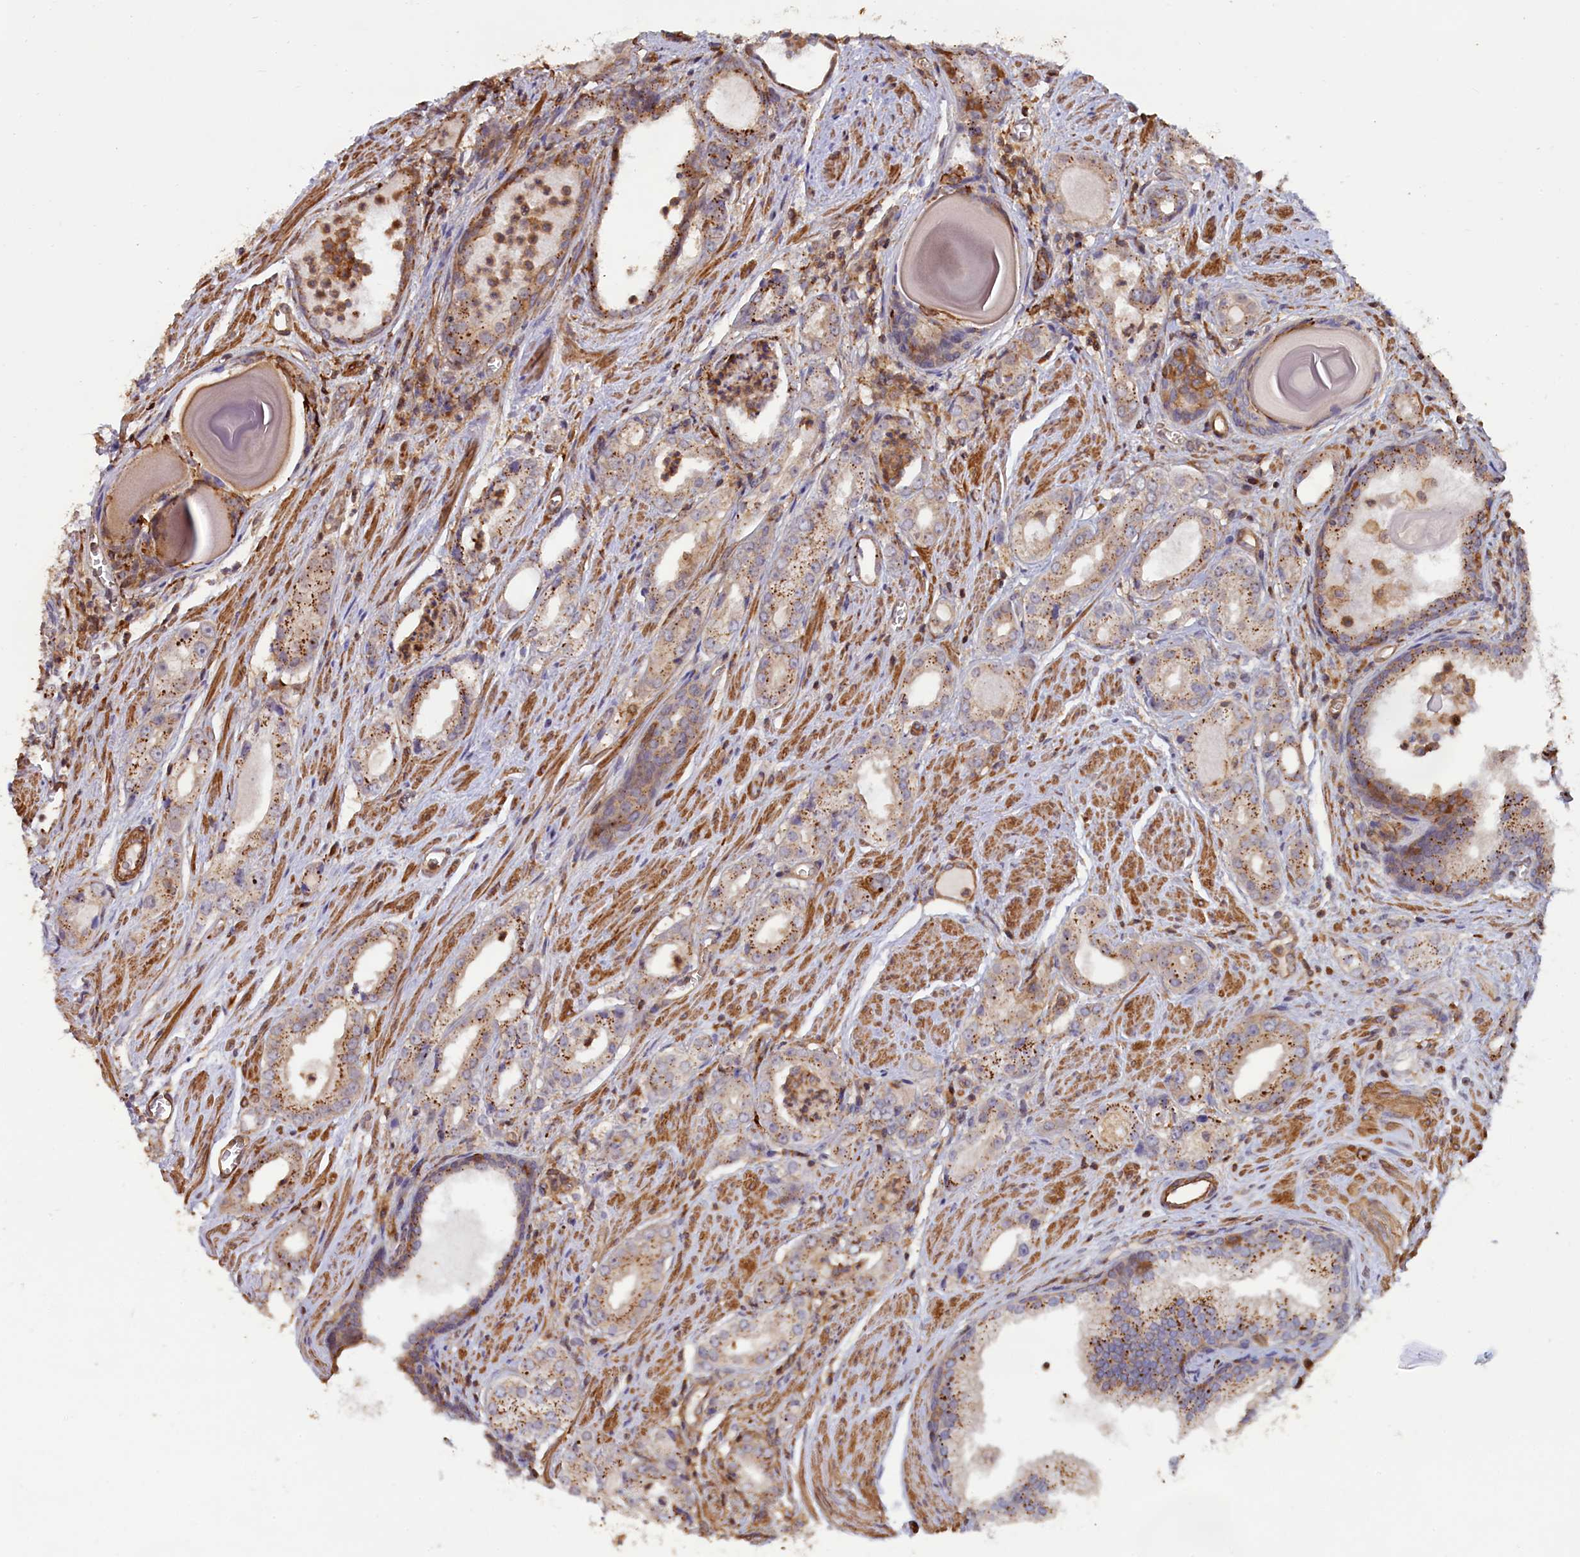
{"staining": {"intensity": "moderate", "quantity": ">75%", "location": "cytoplasmic/membranous"}, "tissue": "prostate cancer", "cell_type": "Tumor cells", "image_type": "cancer", "snomed": [{"axis": "morphology", "description": "Adenocarcinoma, Low grade"}, {"axis": "topography", "description": "Prostate"}], "caption": "This is an image of immunohistochemistry (IHC) staining of prostate low-grade adenocarcinoma, which shows moderate positivity in the cytoplasmic/membranous of tumor cells.", "gene": "ANKRD27", "patient": {"sex": "male", "age": 54}}